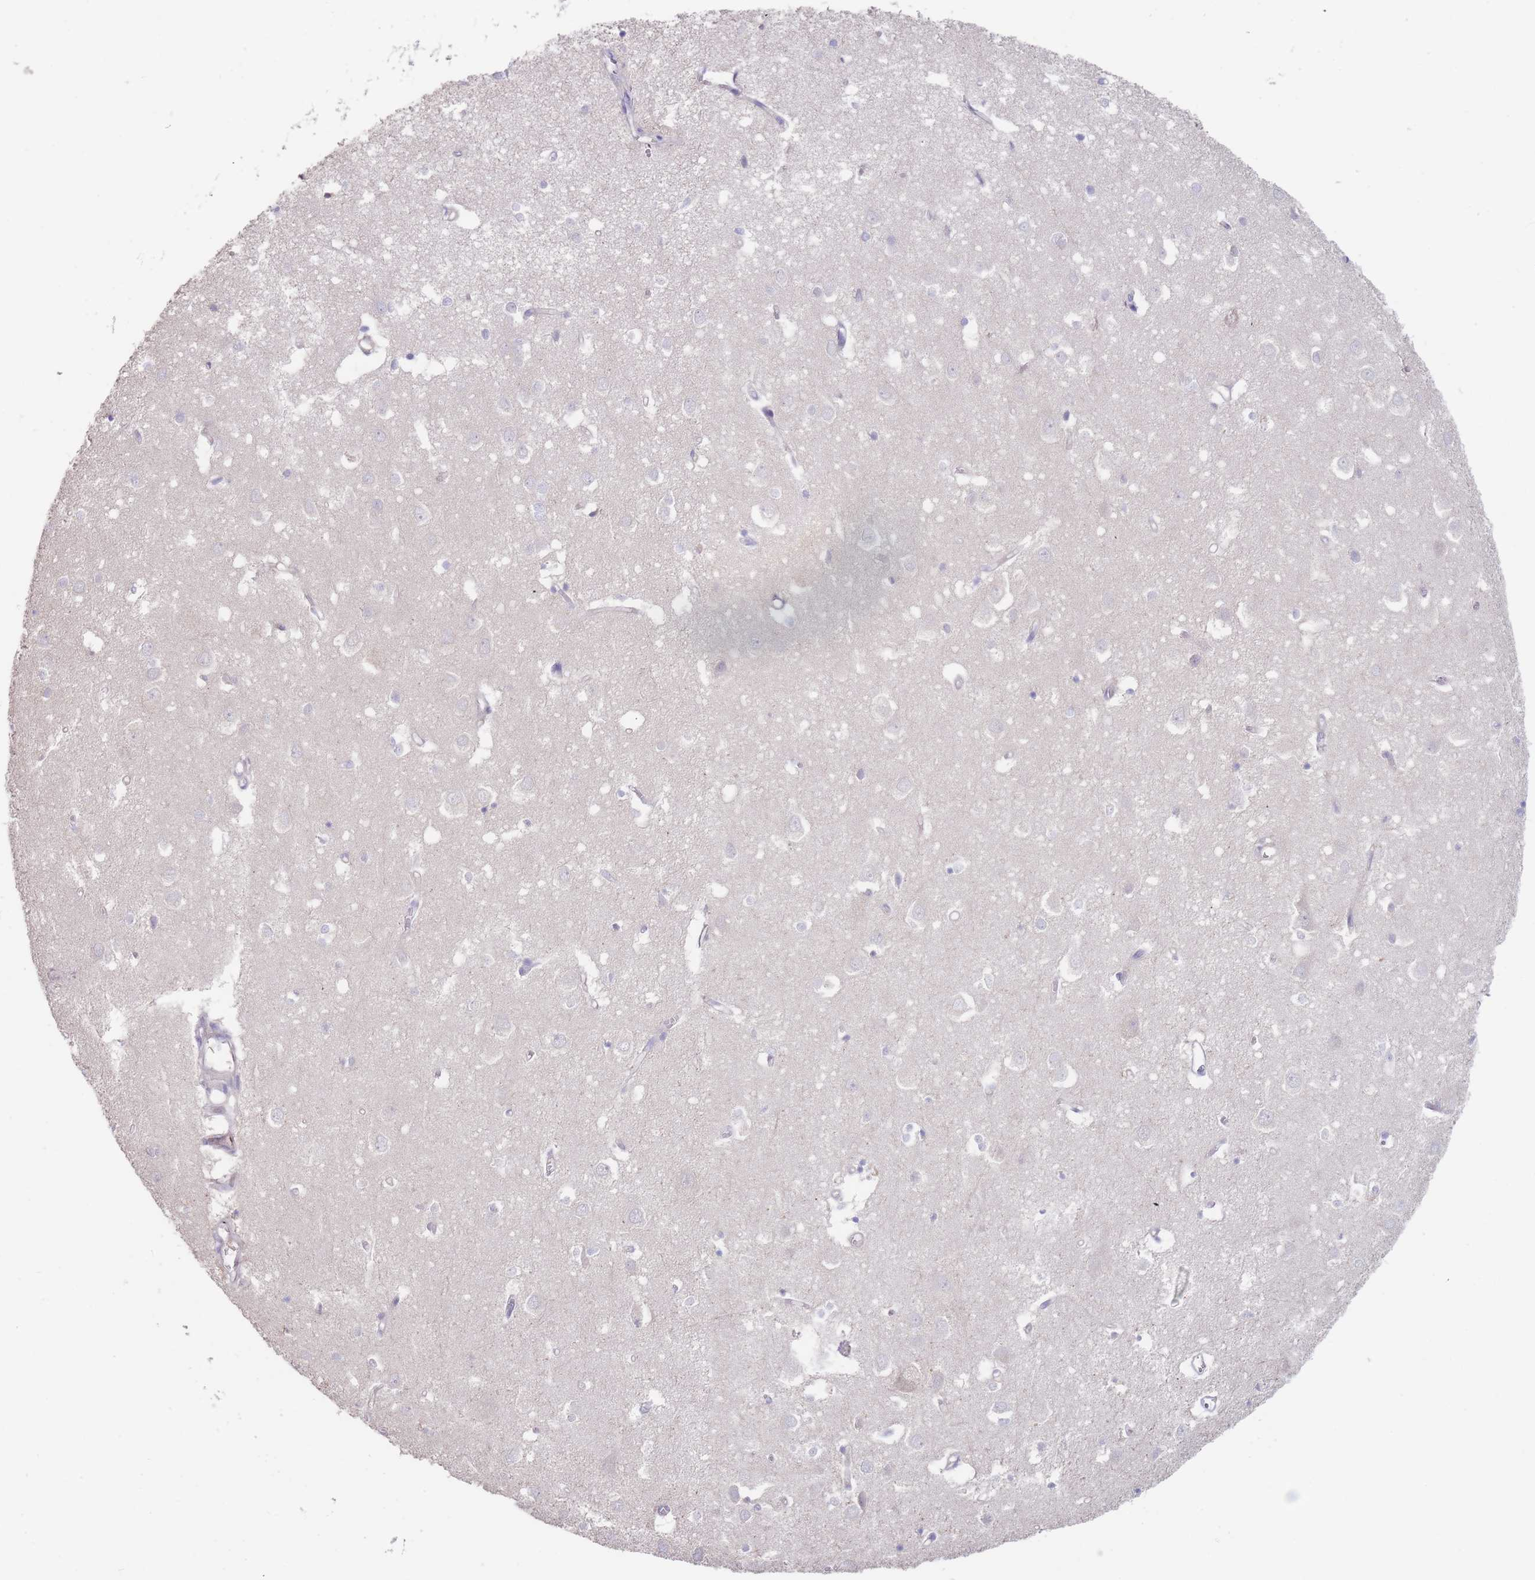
{"staining": {"intensity": "negative", "quantity": "none", "location": "none"}, "tissue": "cerebral cortex", "cell_type": "Endothelial cells", "image_type": "normal", "snomed": [{"axis": "morphology", "description": "Normal tissue, NOS"}, {"axis": "topography", "description": "Cerebral cortex"}], "caption": "Immunohistochemistry (IHC) histopathology image of normal cerebral cortex stained for a protein (brown), which exhibits no staining in endothelial cells. (DAB (3,3'-diaminobenzidine) IHC, high magnification).", "gene": "ZNF281", "patient": {"sex": "male", "age": 70}}